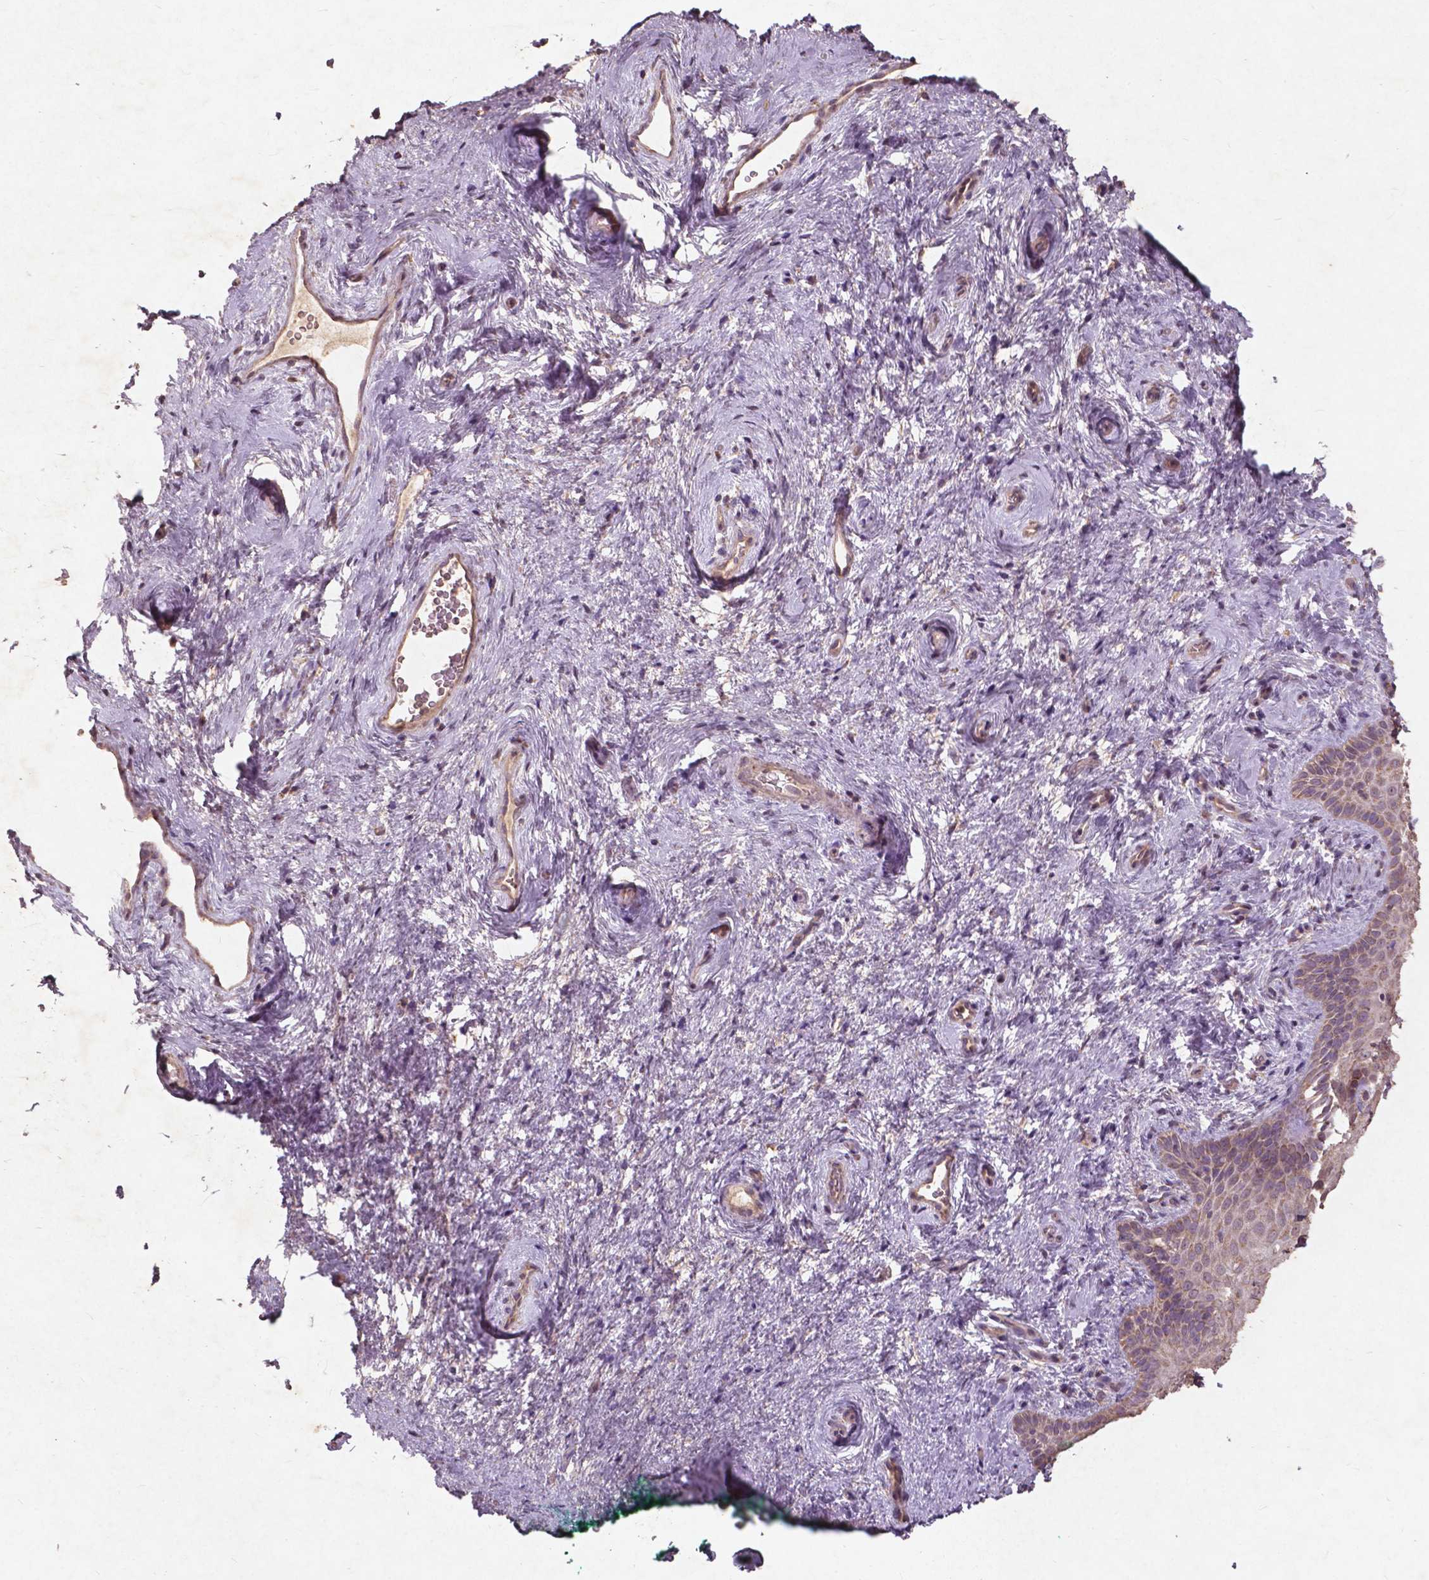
{"staining": {"intensity": "weak", "quantity": ">75%", "location": "cytoplasmic/membranous"}, "tissue": "vagina", "cell_type": "Squamous epithelial cells", "image_type": "normal", "snomed": [{"axis": "morphology", "description": "Normal tissue, NOS"}, {"axis": "topography", "description": "Vagina"}], "caption": "Brown immunohistochemical staining in normal vagina displays weak cytoplasmic/membranous expression in about >75% of squamous epithelial cells.", "gene": "ST6GALNAC5", "patient": {"sex": "female", "age": 45}}